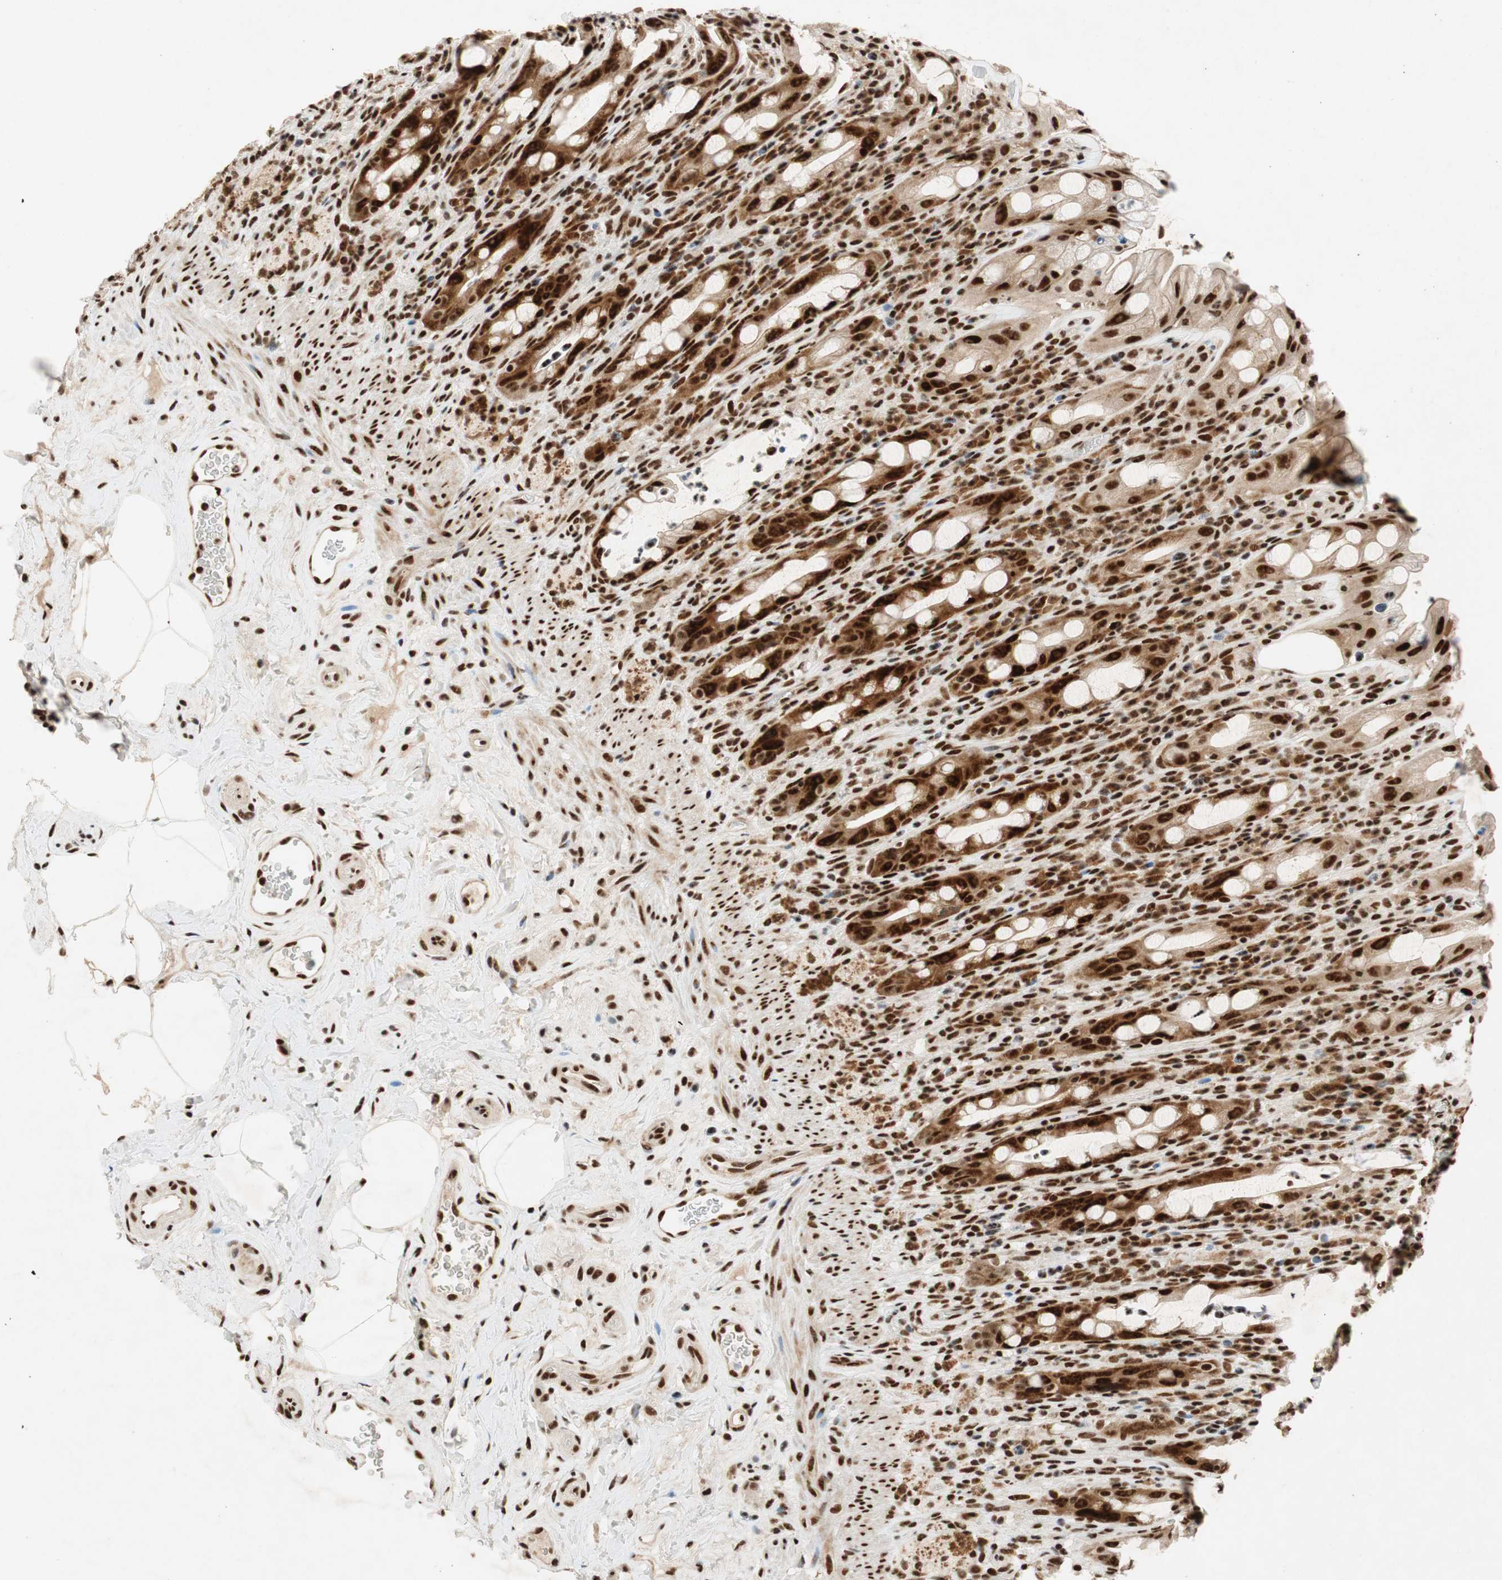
{"staining": {"intensity": "strong", "quantity": ">75%", "location": "nuclear"}, "tissue": "rectum", "cell_type": "Glandular cells", "image_type": "normal", "snomed": [{"axis": "morphology", "description": "Normal tissue, NOS"}, {"axis": "topography", "description": "Rectum"}], "caption": "Immunohistochemical staining of normal human rectum displays strong nuclear protein positivity in approximately >75% of glandular cells. The protein is shown in brown color, while the nuclei are stained blue.", "gene": "NCBP3", "patient": {"sex": "male", "age": 44}}